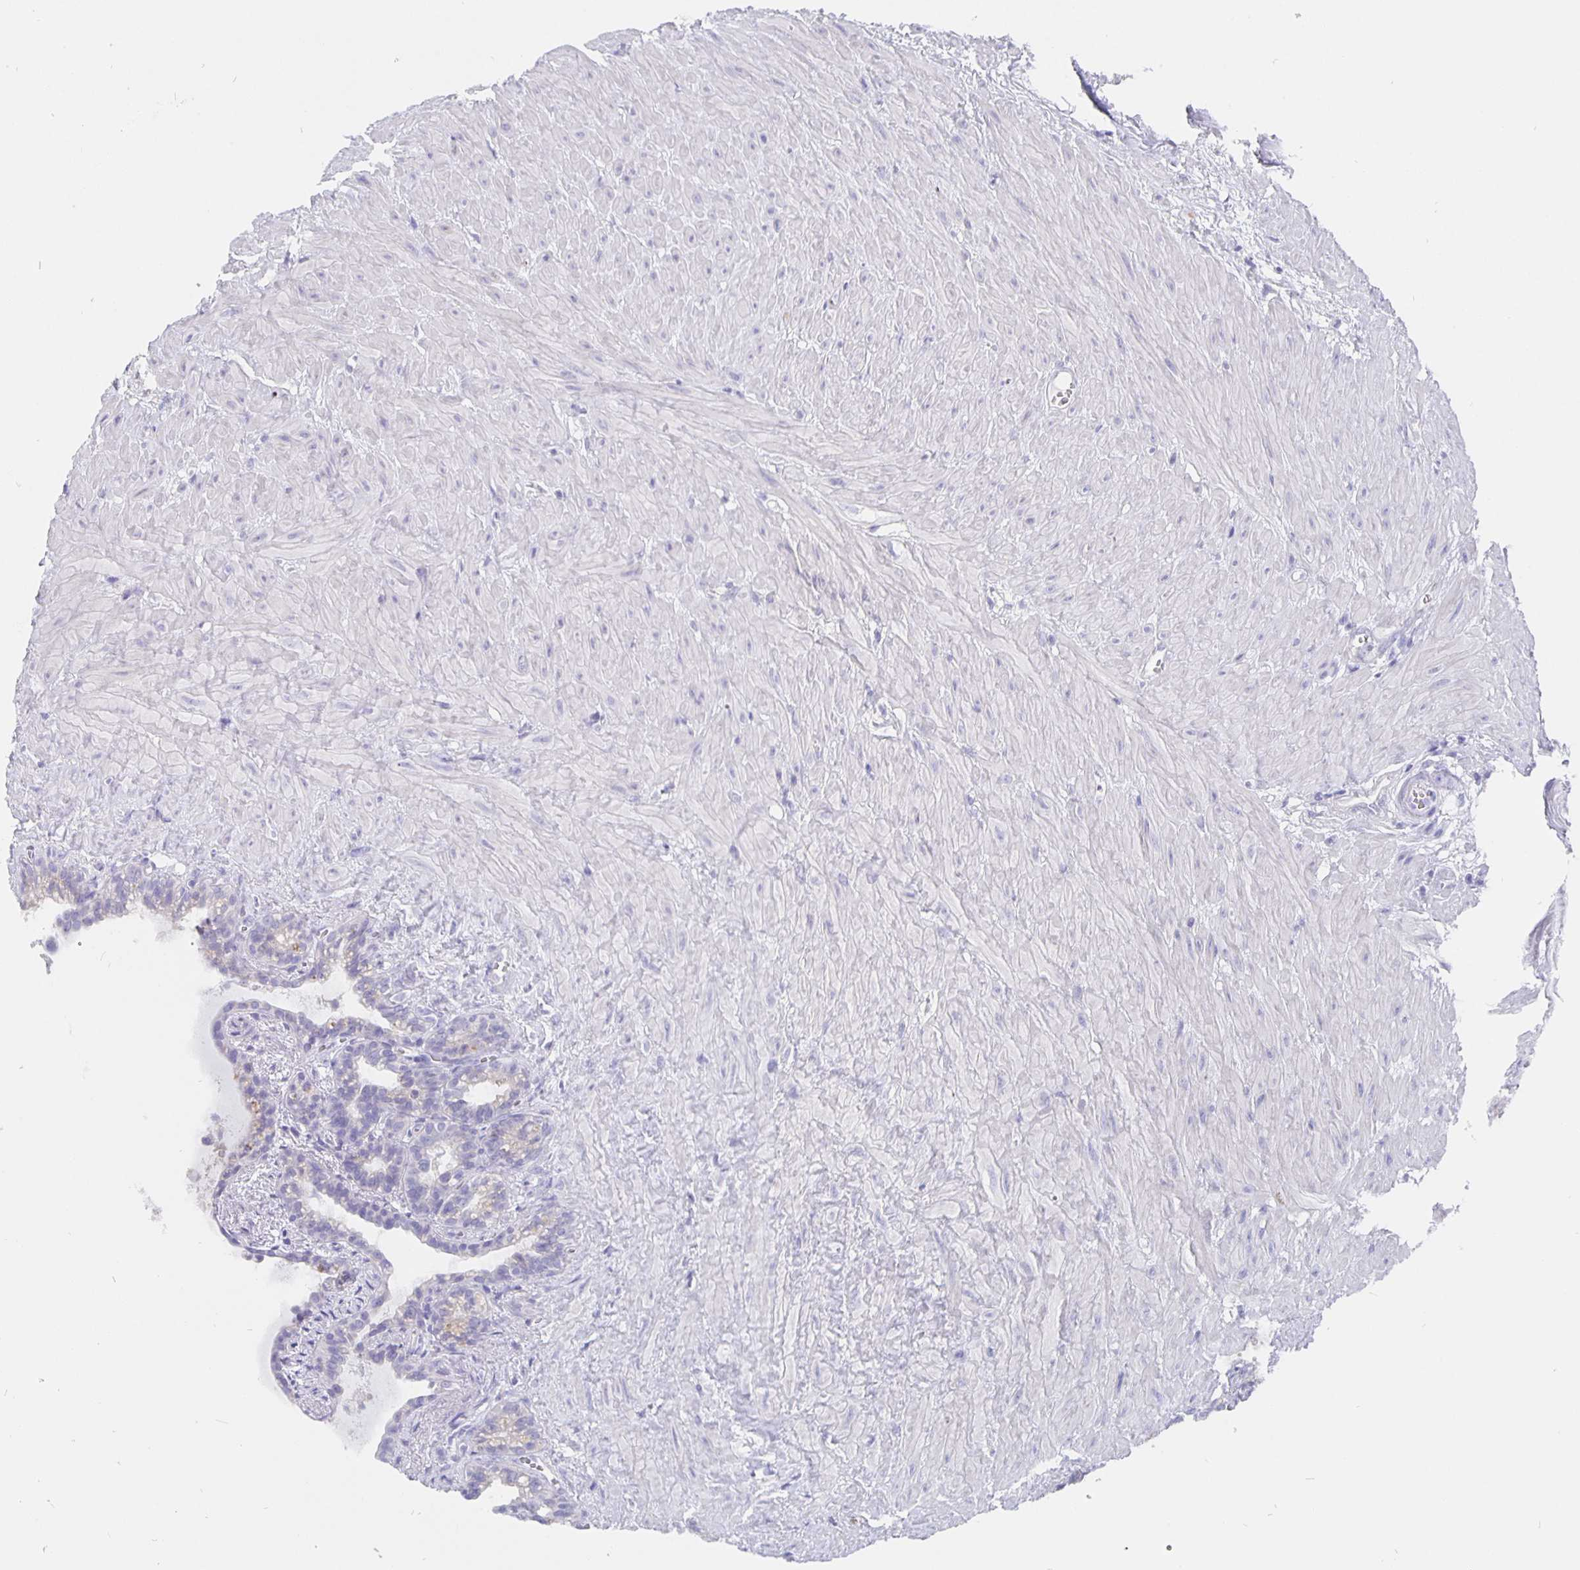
{"staining": {"intensity": "negative", "quantity": "none", "location": "none"}, "tissue": "seminal vesicle", "cell_type": "Glandular cells", "image_type": "normal", "snomed": [{"axis": "morphology", "description": "Normal tissue, NOS"}, {"axis": "topography", "description": "Seminal veicle"}], "caption": "Immunohistochemistry (IHC) photomicrograph of normal seminal vesicle: seminal vesicle stained with DAB reveals no significant protein staining in glandular cells.", "gene": "CFAP74", "patient": {"sex": "male", "age": 76}}